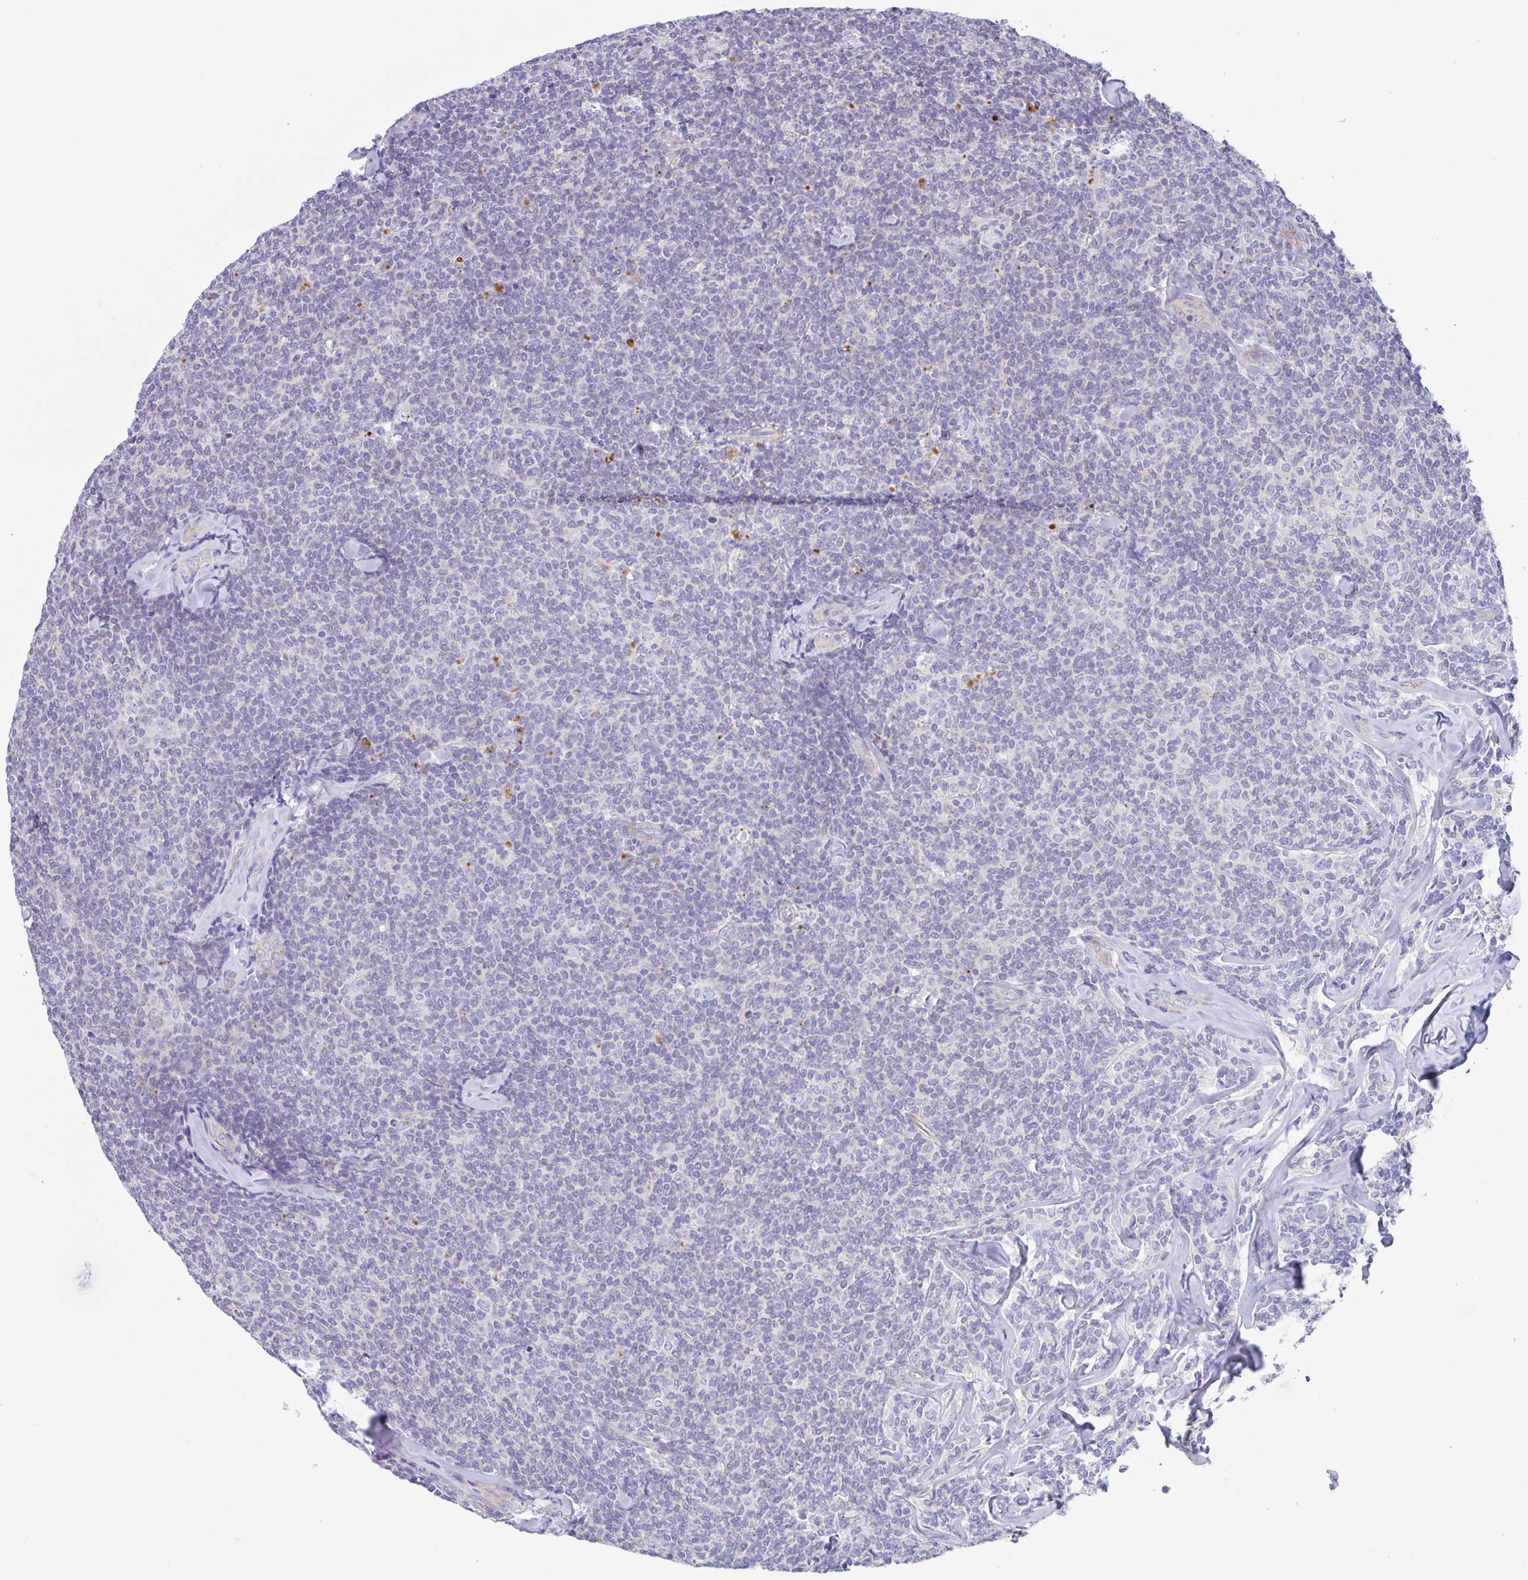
{"staining": {"intensity": "negative", "quantity": "none", "location": "none"}, "tissue": "lymphoma", "cell_type": "Tumor cells", "image_type": "cancer", "snomed": [{"axis": "morphology", "description": "Malignant lymphoma, non-Hodgkin's type, Low grade"}, {"axis": "topography", "description": "Lymph node"}], "caption": "Tumor cells are negative for protein expression in human malignant lymphoma, non-Hodgkin's type (low-grade).", "gene": "LENG9", "patient": {"sex": "female", "age": 56}}